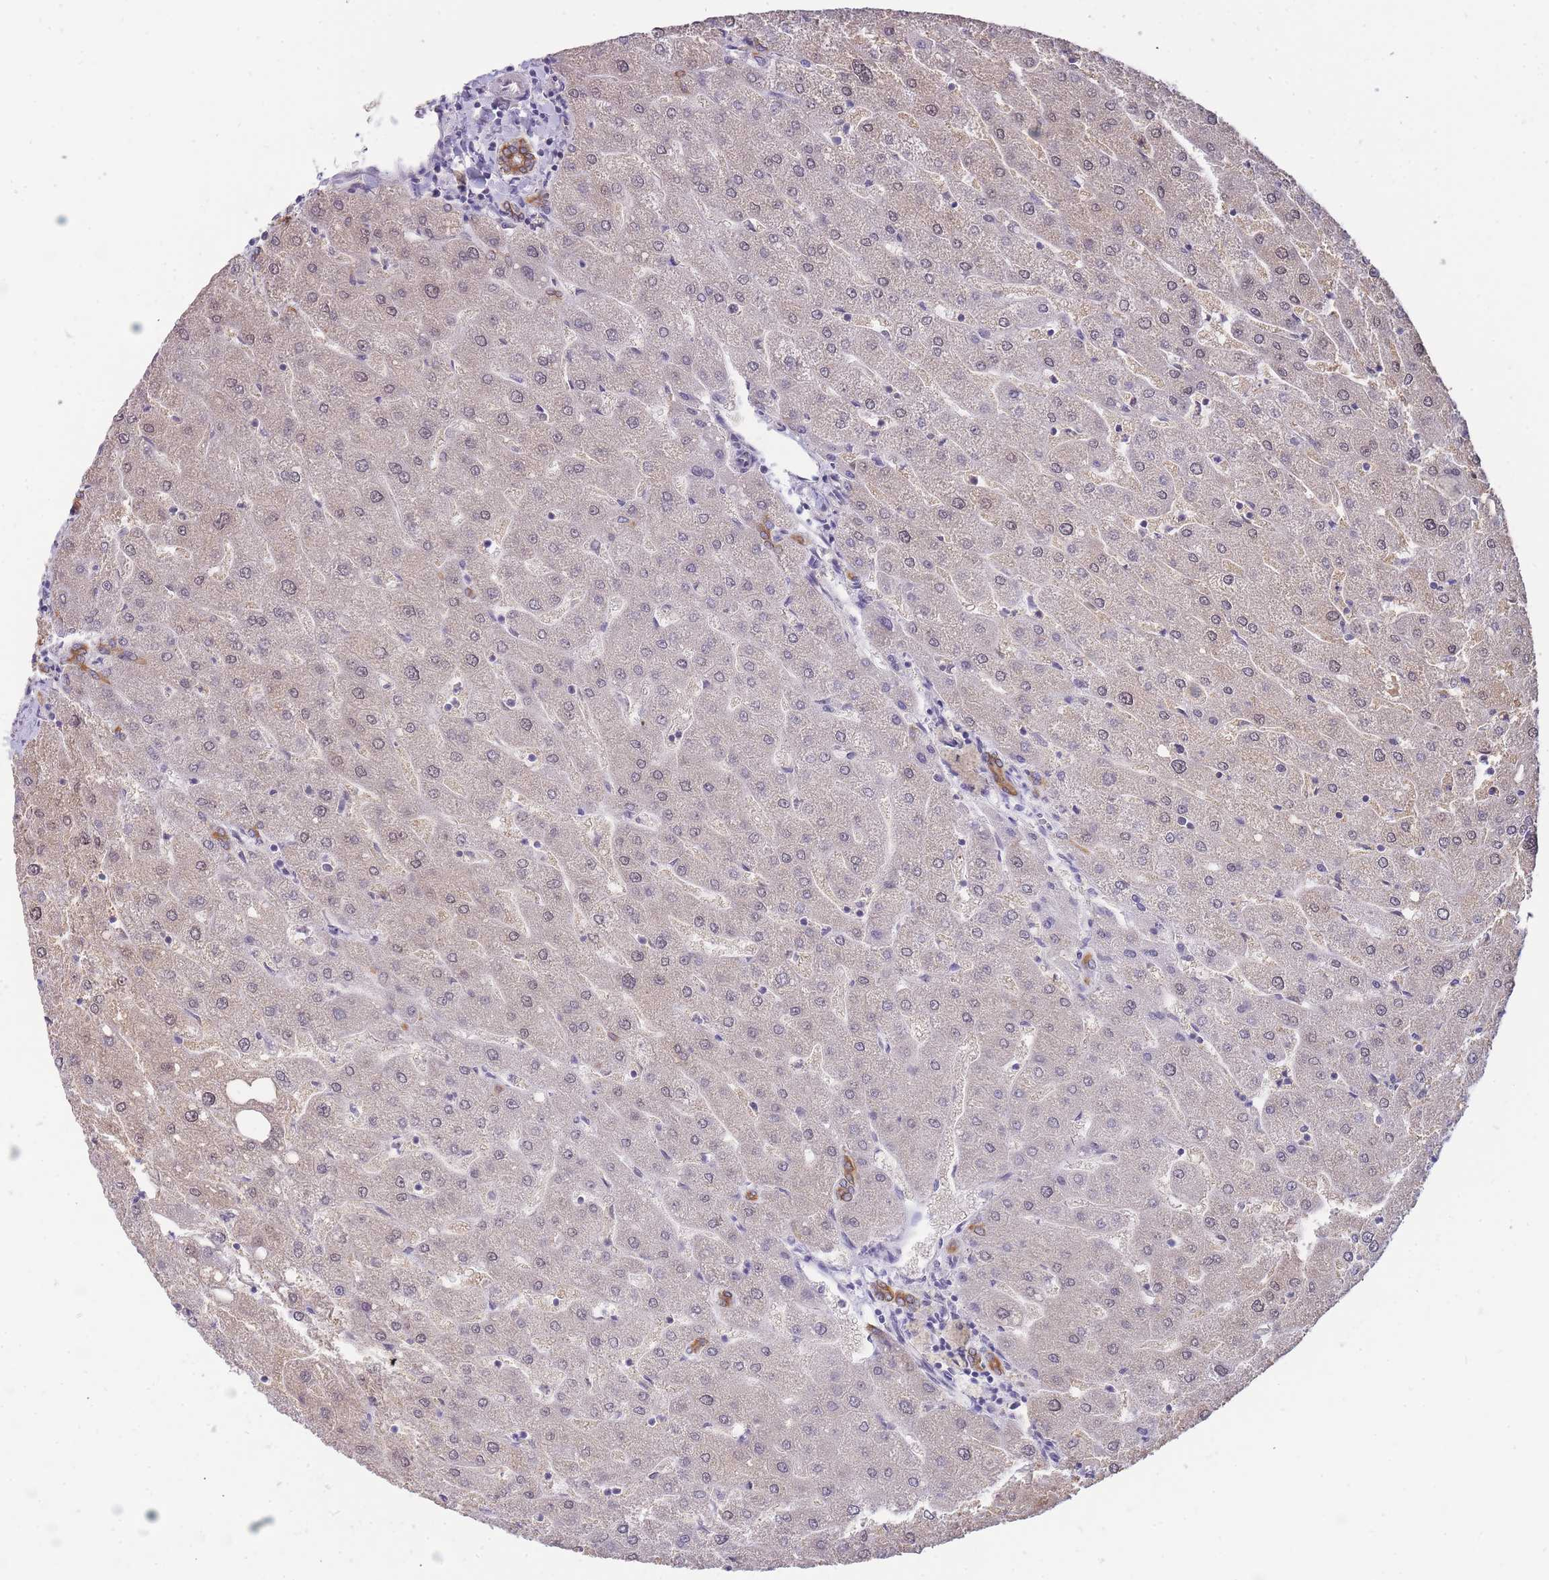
{"staining": {"intensity": "moderate", "quantity": ">75%", "location": "cytoplasmic/membranous"}, "tissue": "liver", "cell_type": "Cholangiocytes", "image_type": "normal", "snomed": [{"axis": "morphology", "description": "Normal tissue, NOS"}, {"axis": "topography", "description": "Liver"}], "caption": "DAB (3,3'-diaminobenzidine) immunohistochemical staining of benign liver shows moderate cytoplasmic/membranous protein expression in approximately >75% of cholangiocytes. (Brightfield microscopy of DAB IHC at high magnification).", "gene": "SMC6", "patient": {"sex": "male", "age": 67}}